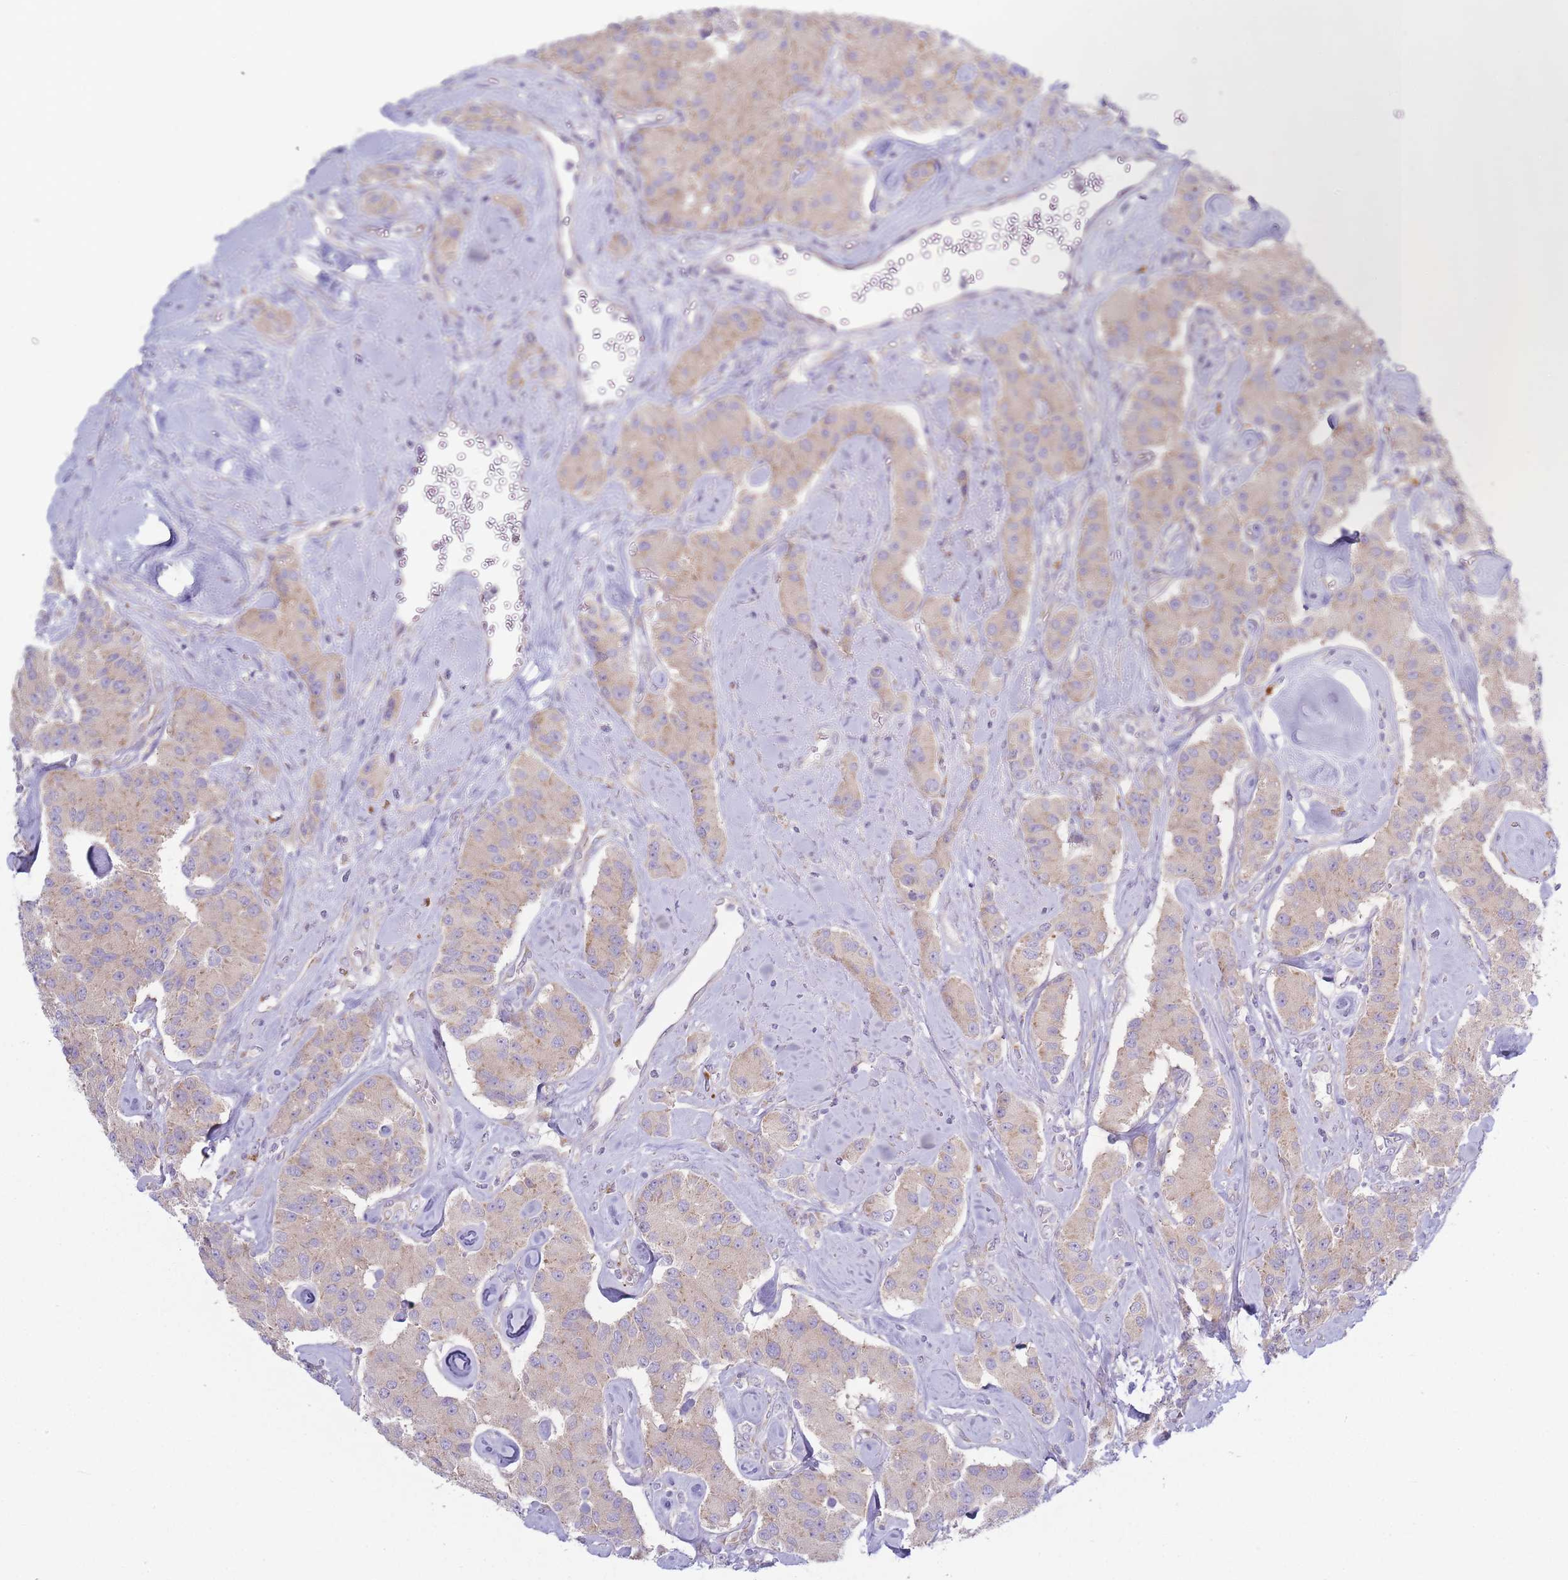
{"staining": {"intensity": "weak", "quantity": "25%-75%", "location": "cytoplasmic/membranous"}, "tissue": "carcinoid", "cell_type": "Tumor cells", "image_type": "cancer", "snomed": [{"axis": "morphology", "description": "Carcinoid, malignant, NOS"}, {"axis": "topography", "description": "Pancreas"}], "caption": "Weak cytoplasmic/membranous protein staining is appreciated in about 25%-75% of tumor cells in malignant carcinoid. The protein is stained brown, and the nuclei are stained in blue (DAB IHC with brightfield microscopy, high magnification).", "gene": "OR5L2", "patient": {"sex": "male", "age": 41}}